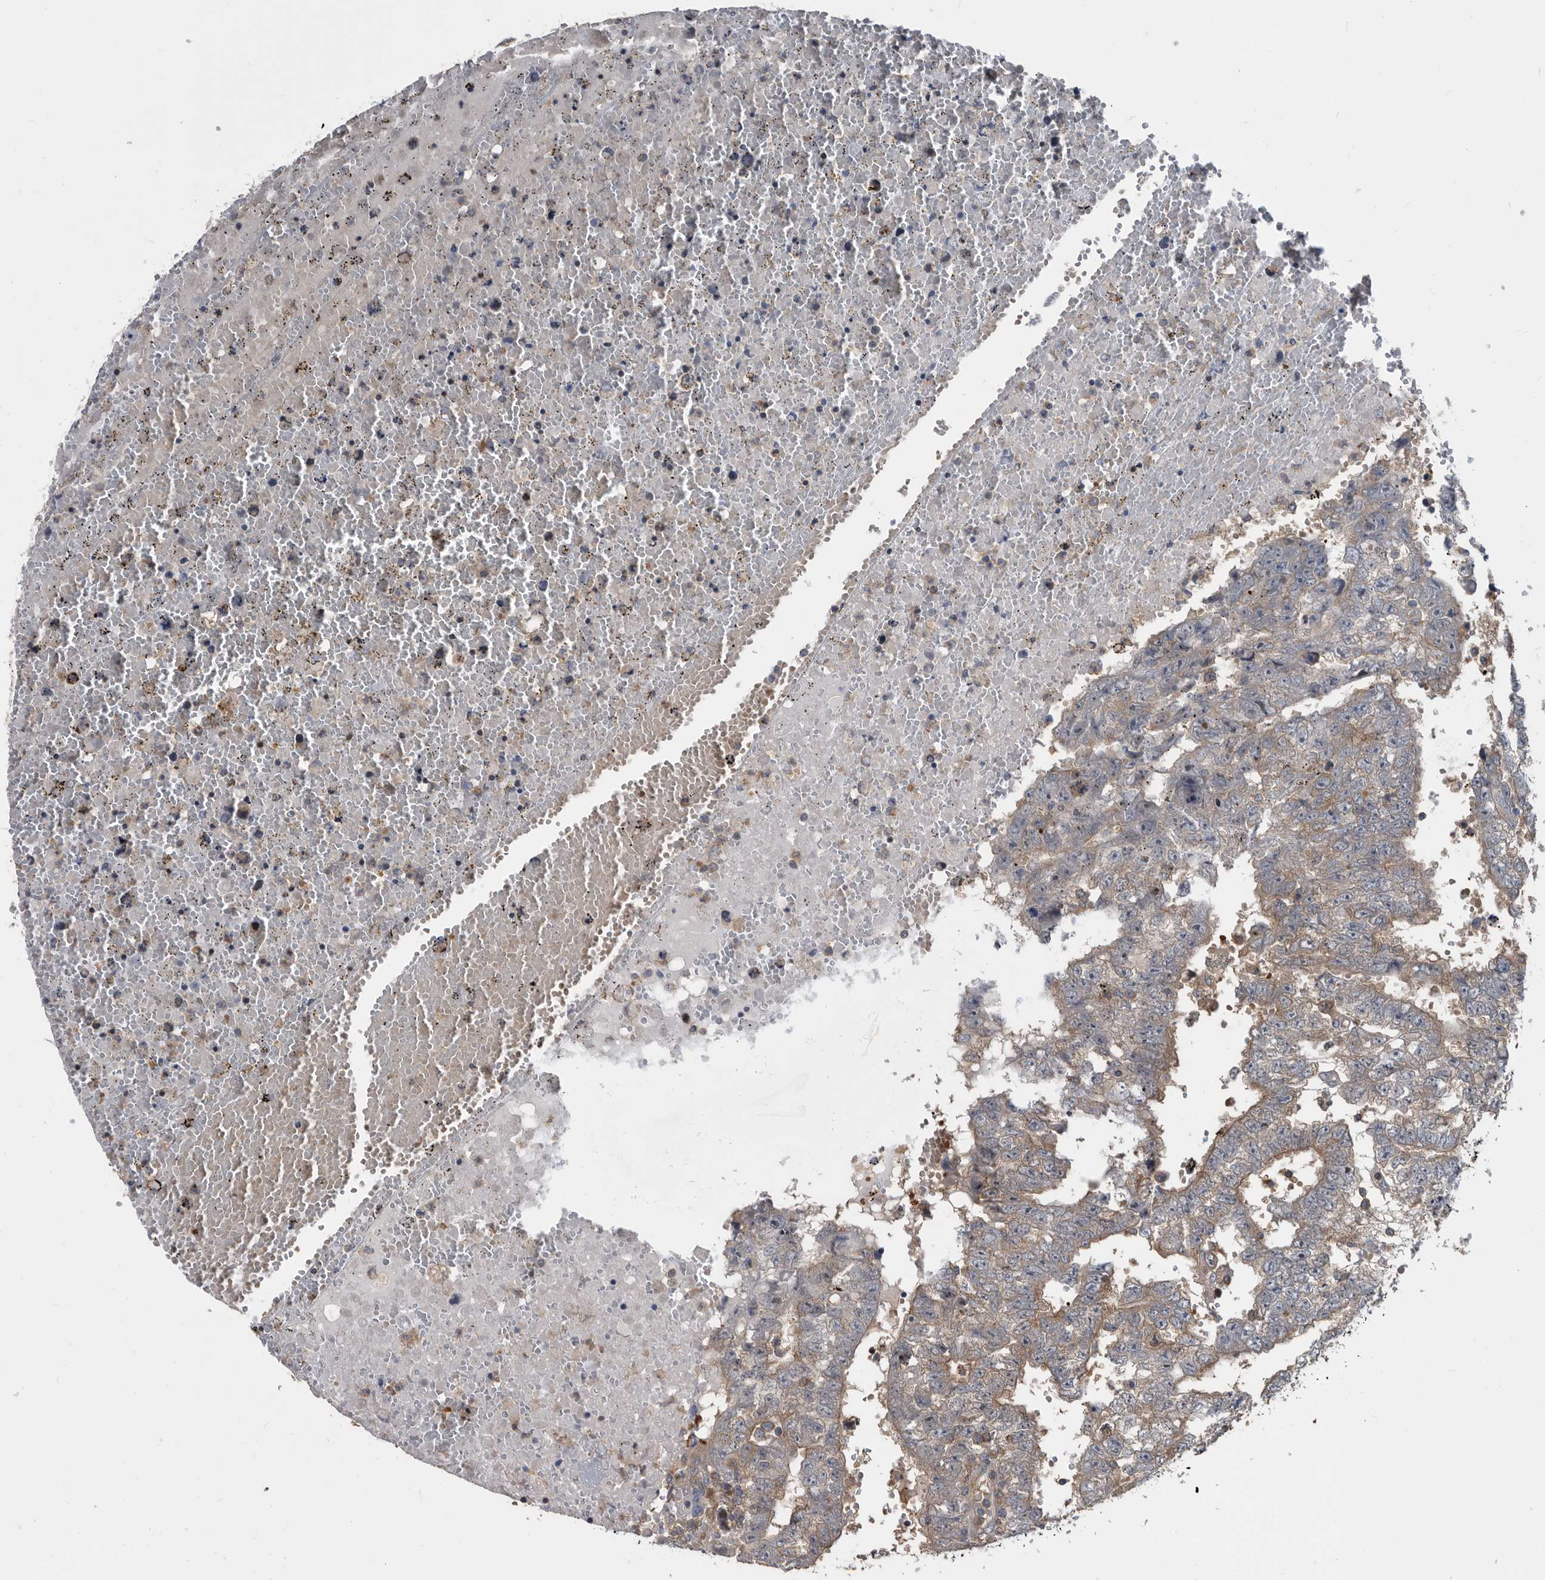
{"staining": {"intensity": "weak", "quantity": "<25%", "location": "cytoplasmic/membranous"}, "tissue": "testis cancer", "cell_type": "Tumor cells", "image_type": "cancer", "snomed": [{"axis": "morphology", "description": "Carcinoma, Embryonal, NOS"}, {"axis": "topography", "description": "Testis"}], "caption": "IHC of testis embryonal carcinoma exhibits no expression in tumor cells.", "gene": "APEH", "patient": {"sex": "male", "age": 25}}